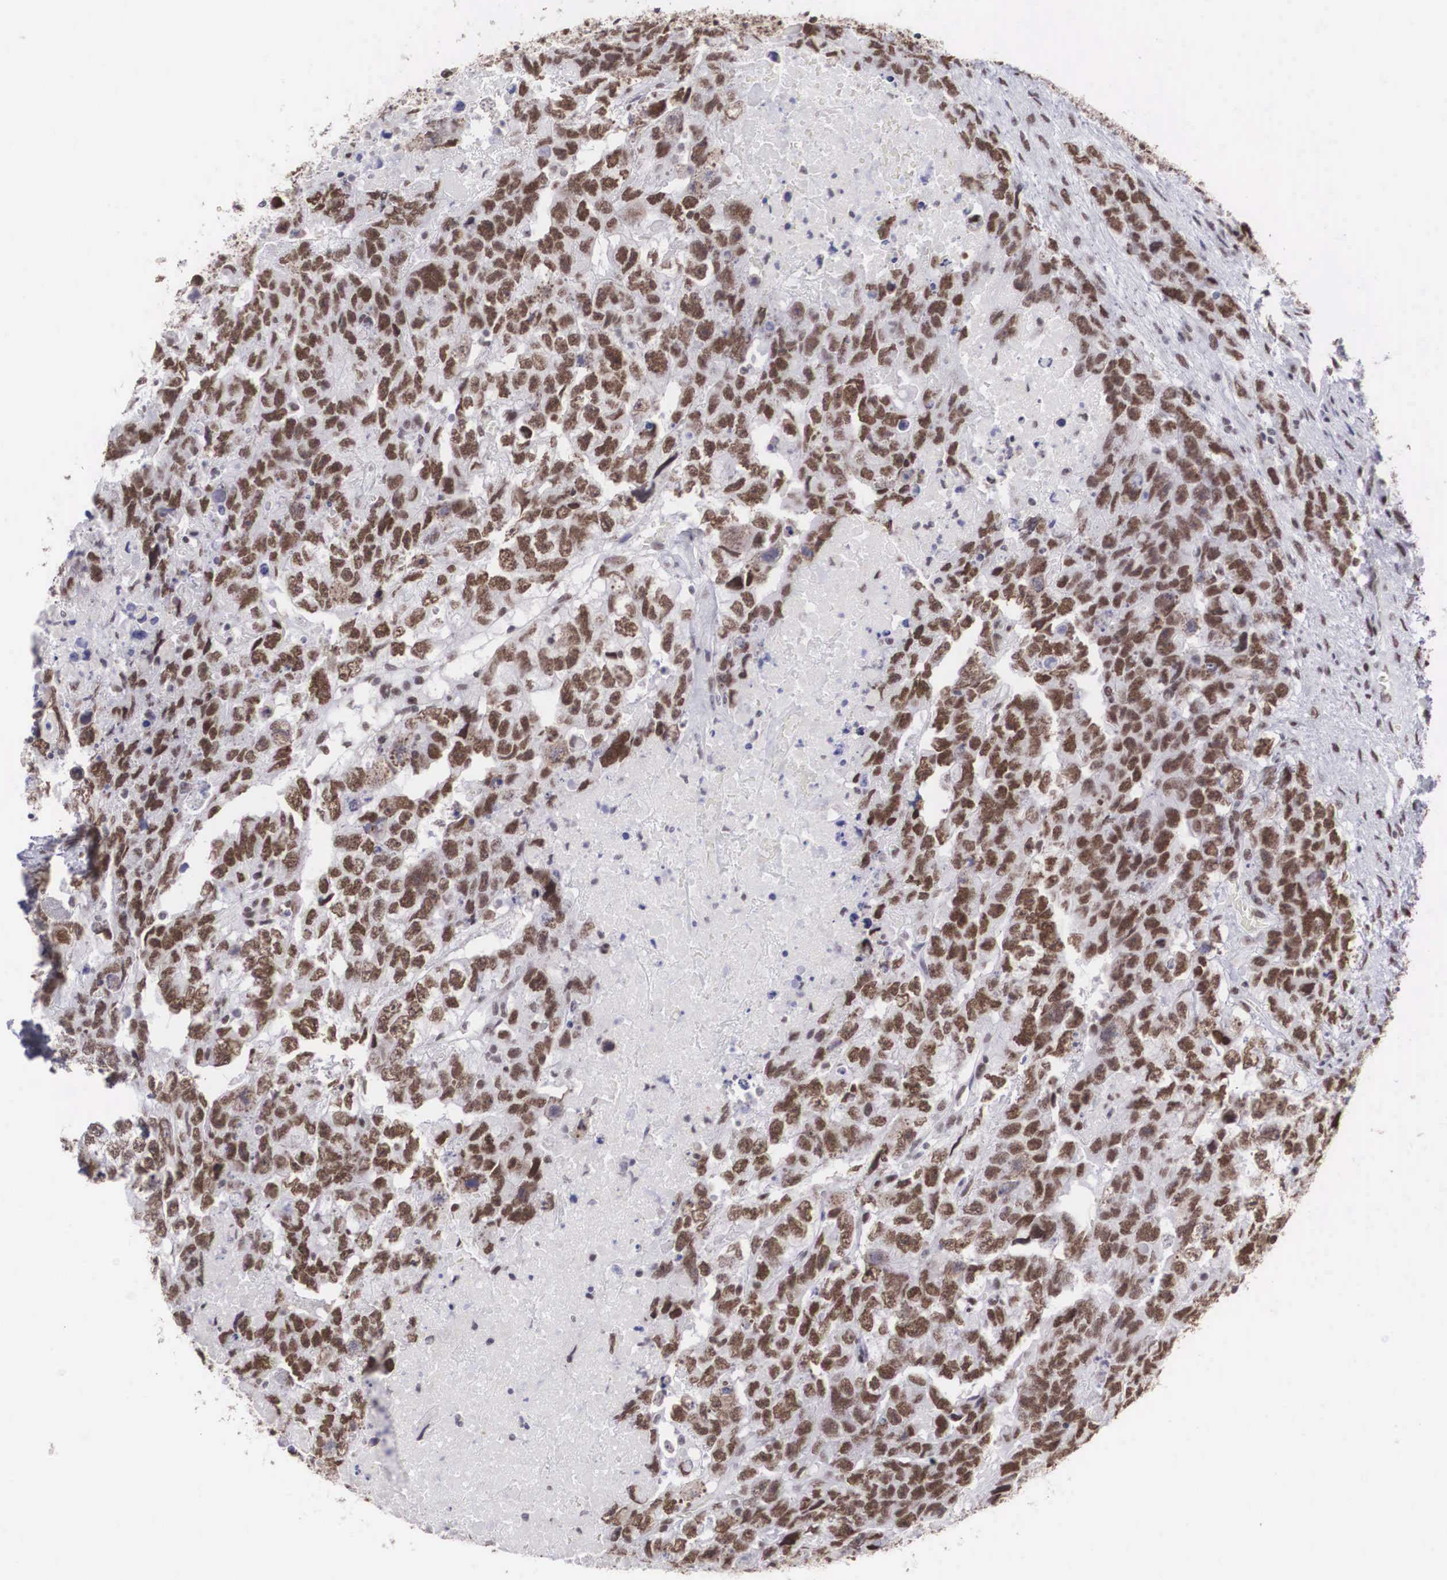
{"staining": {"intensity": "strong", "quantity": ">75%", "location": "nuclear"}, "tissue": "testis cancer", "cell_type": "Tumor cells", "image_type": "cancer", "snomed": [{"axis": "morphology", "description": "Carcinoma, Embryonal, NOS"}, {"axis": "topography", "description": "Testis"}], "caption": "An image showing strong nuclear staining in about >75% of tumor cells in embryonal carcinoma (testis), as visualized by brown immunohistochemical staining.", "gene": "CSTF2", "patient": {"sex": "male", "age": 36}}